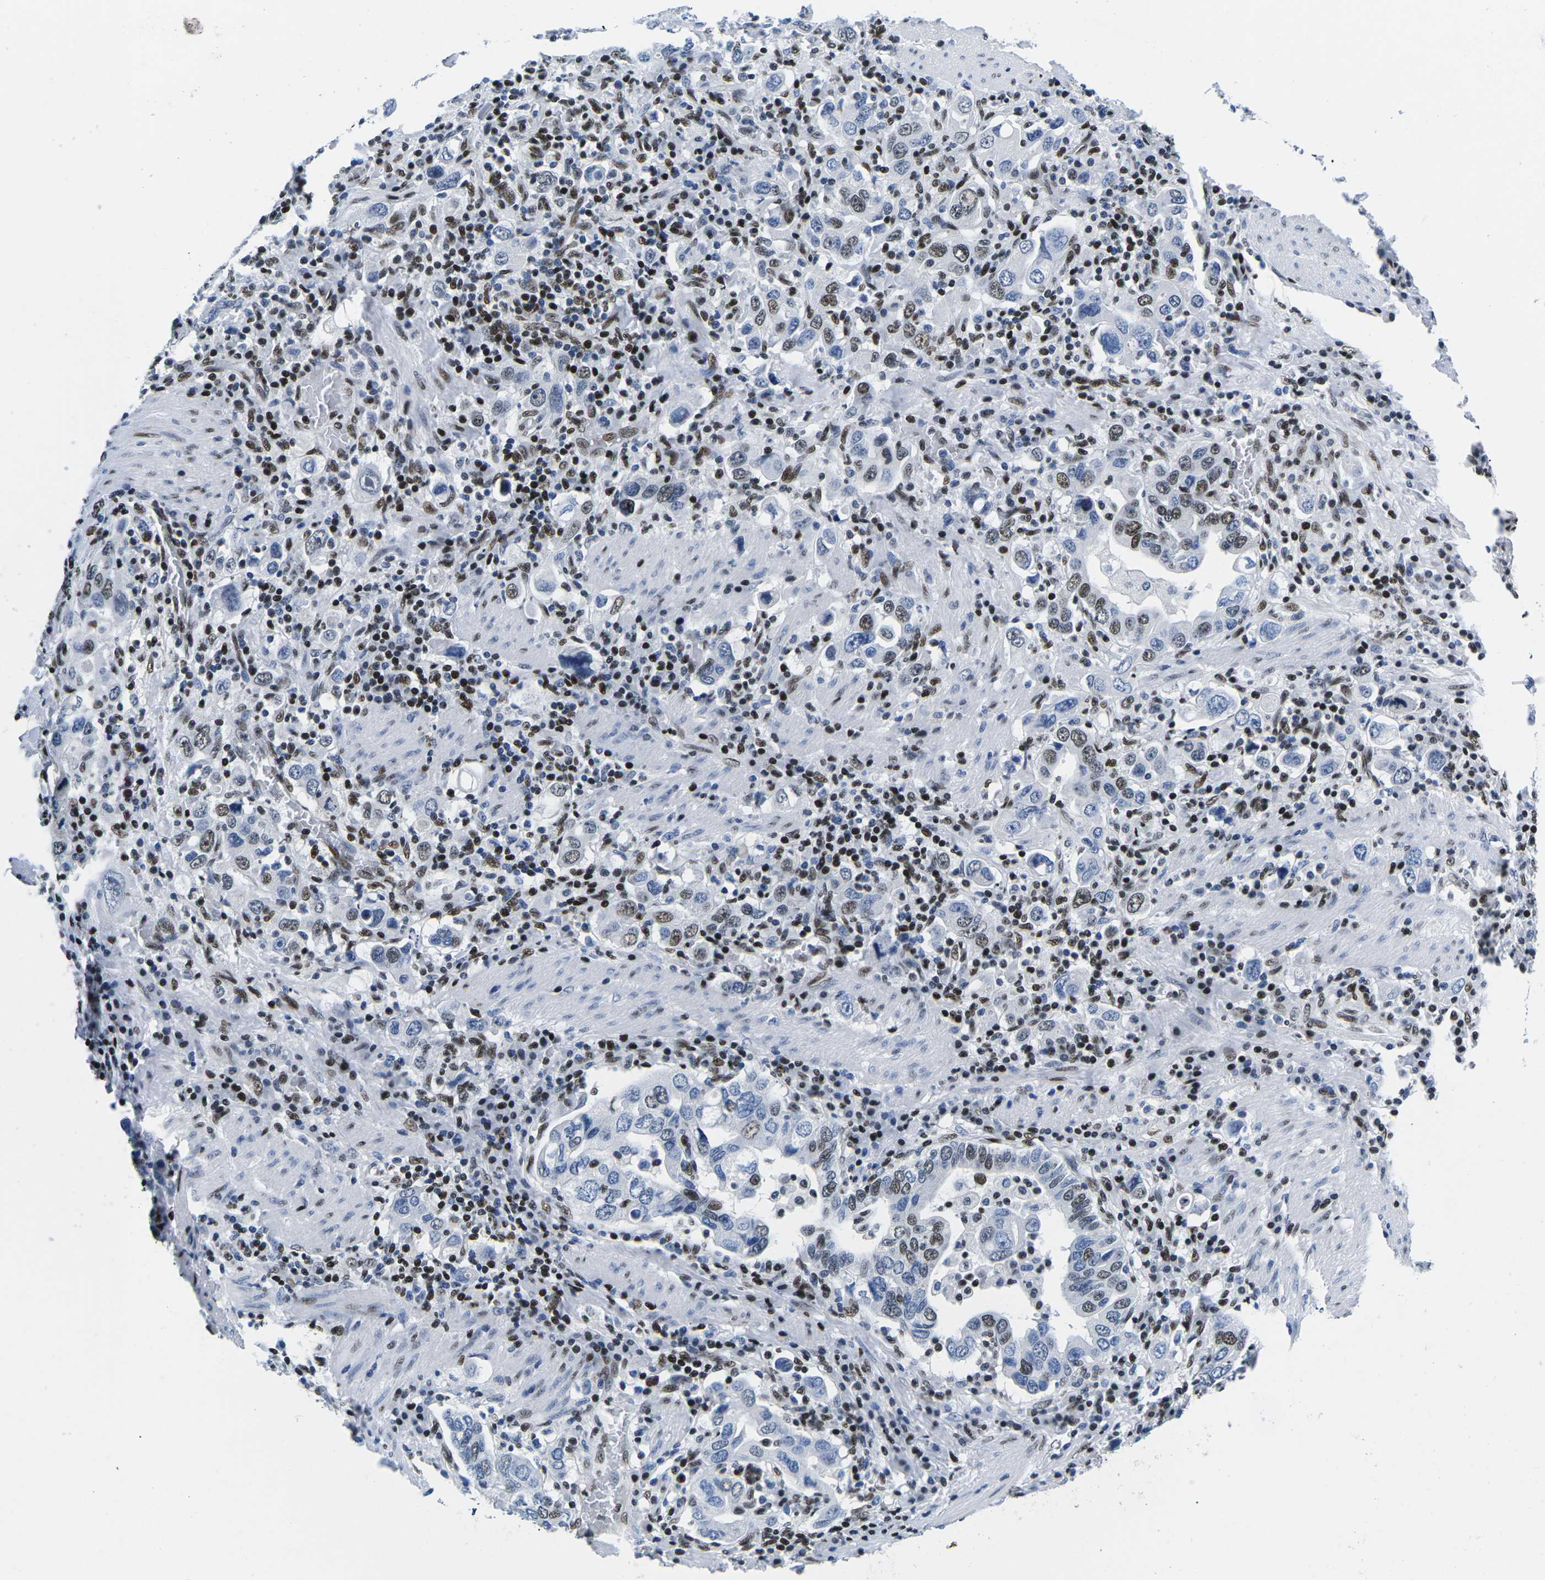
{"staining": {"intensity": "moderate", "quantity": "25%-75%", "location": "nuclear"}, "tissue": "stomach cancer", "cell_type": "Tumor cells", "image_type": "cancer", "snomed": [{"axis": "morphology", "description": "Adenocarcinoma, NOS"}, {"axis": "topography", "description": "Stomach, upper"}], "caption": "Brown immunohistochemical staining in human stomach adenocarcinoma reveals moderate nuclear staining in about 25%-75% of tumor cells.", "gene": "ATF1", "patient": {"sex": "male", "age": 62}}